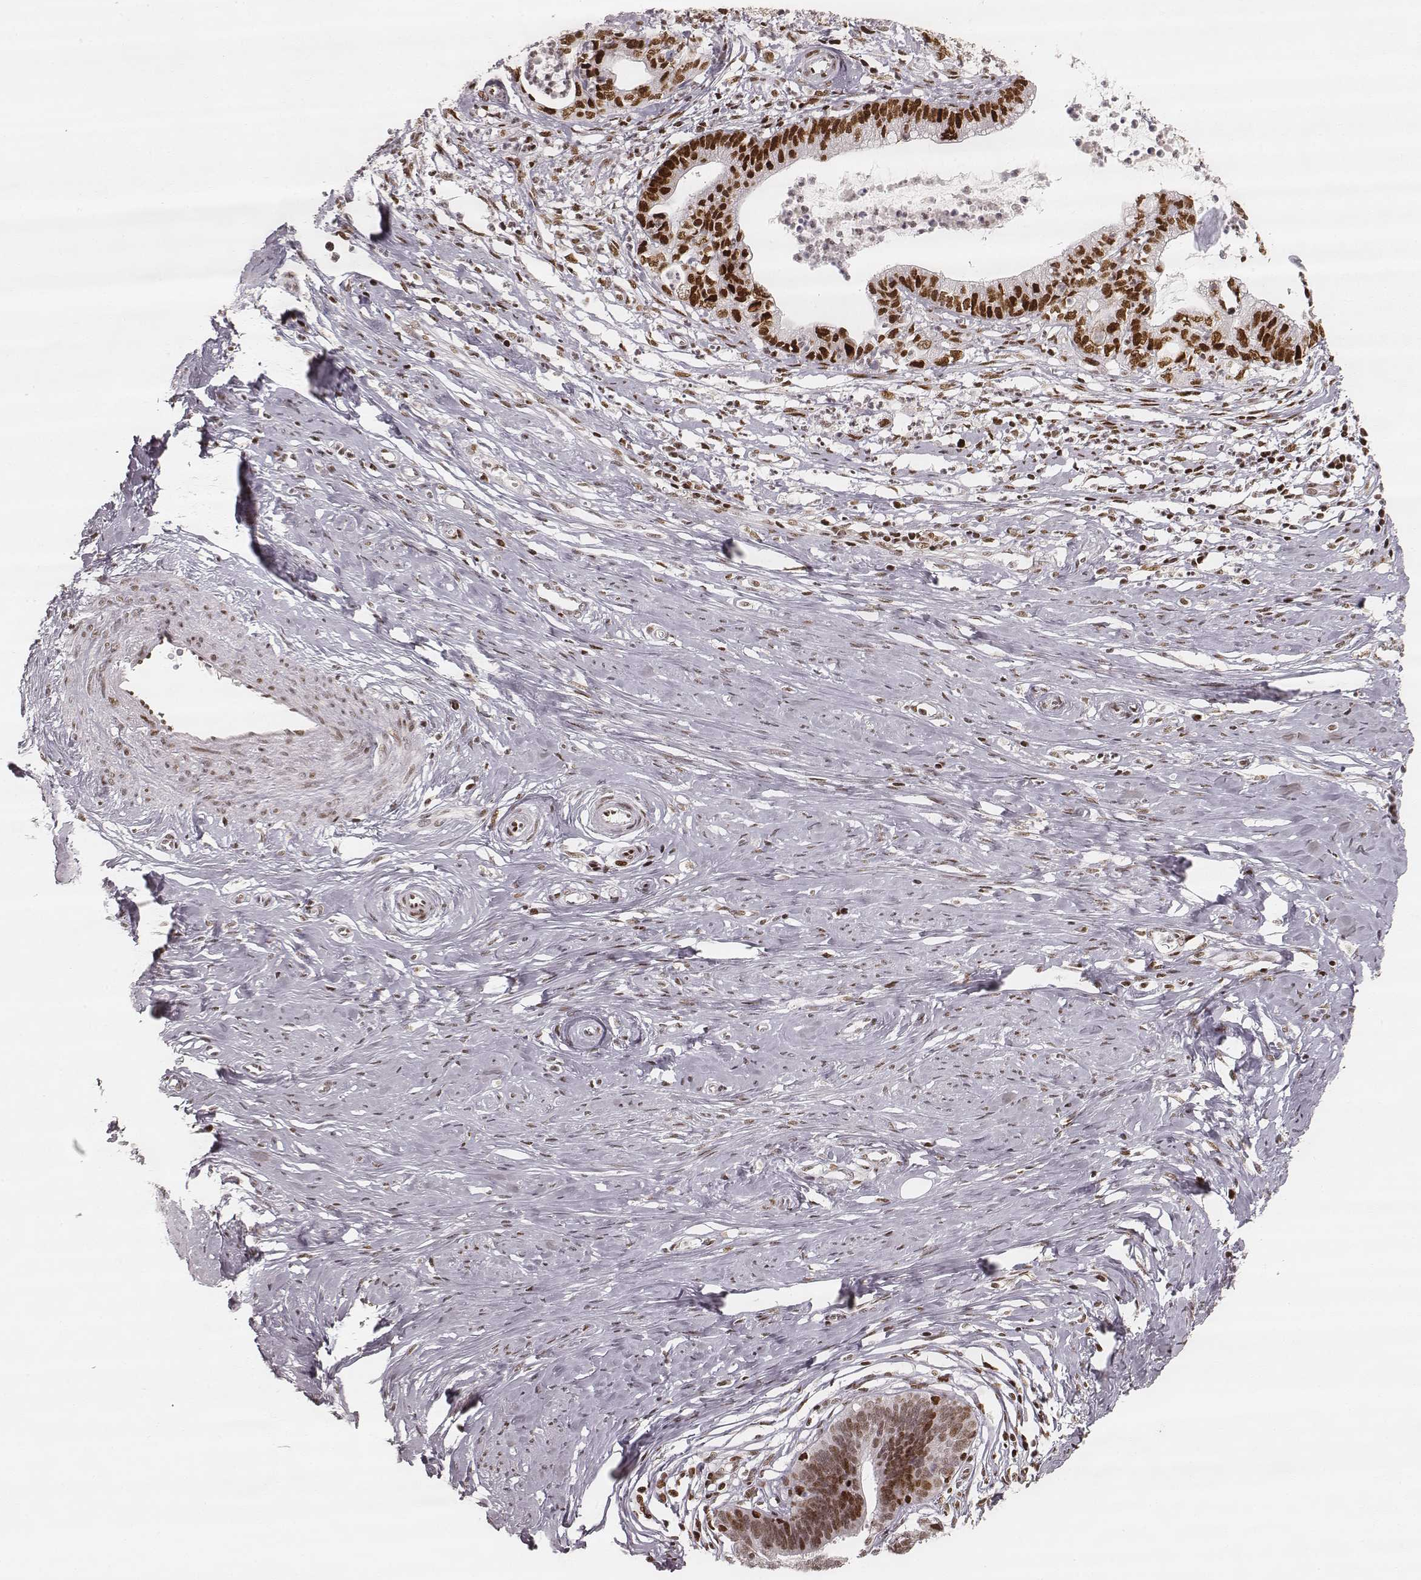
{"staining": {"intensity": "strong", "quantity": ">75%", "location": "nuclear"}, "tissue": "cervical cancer", "cell_type": "Tumor cells", "image_type": "cancer", "snomed": [{"axis": "morphology", "description": "Normal tissue, NOS"}, {"axis": "morphology", "description": "Adenocarcinoma, NOS"}, {"axis": "topography", "description": "Cervix"}], "caption": "Brown immunohistochemical staining in cervical cancer exhibits strong nuclear staining in about >75% of tumor cells. (Stains: DAB in brown, nuclei in blue, Microscopy: brightfield microscopy at high magnification).", "gene": "HNRNPC", "patient": {"sex": "female", "age": 38}}